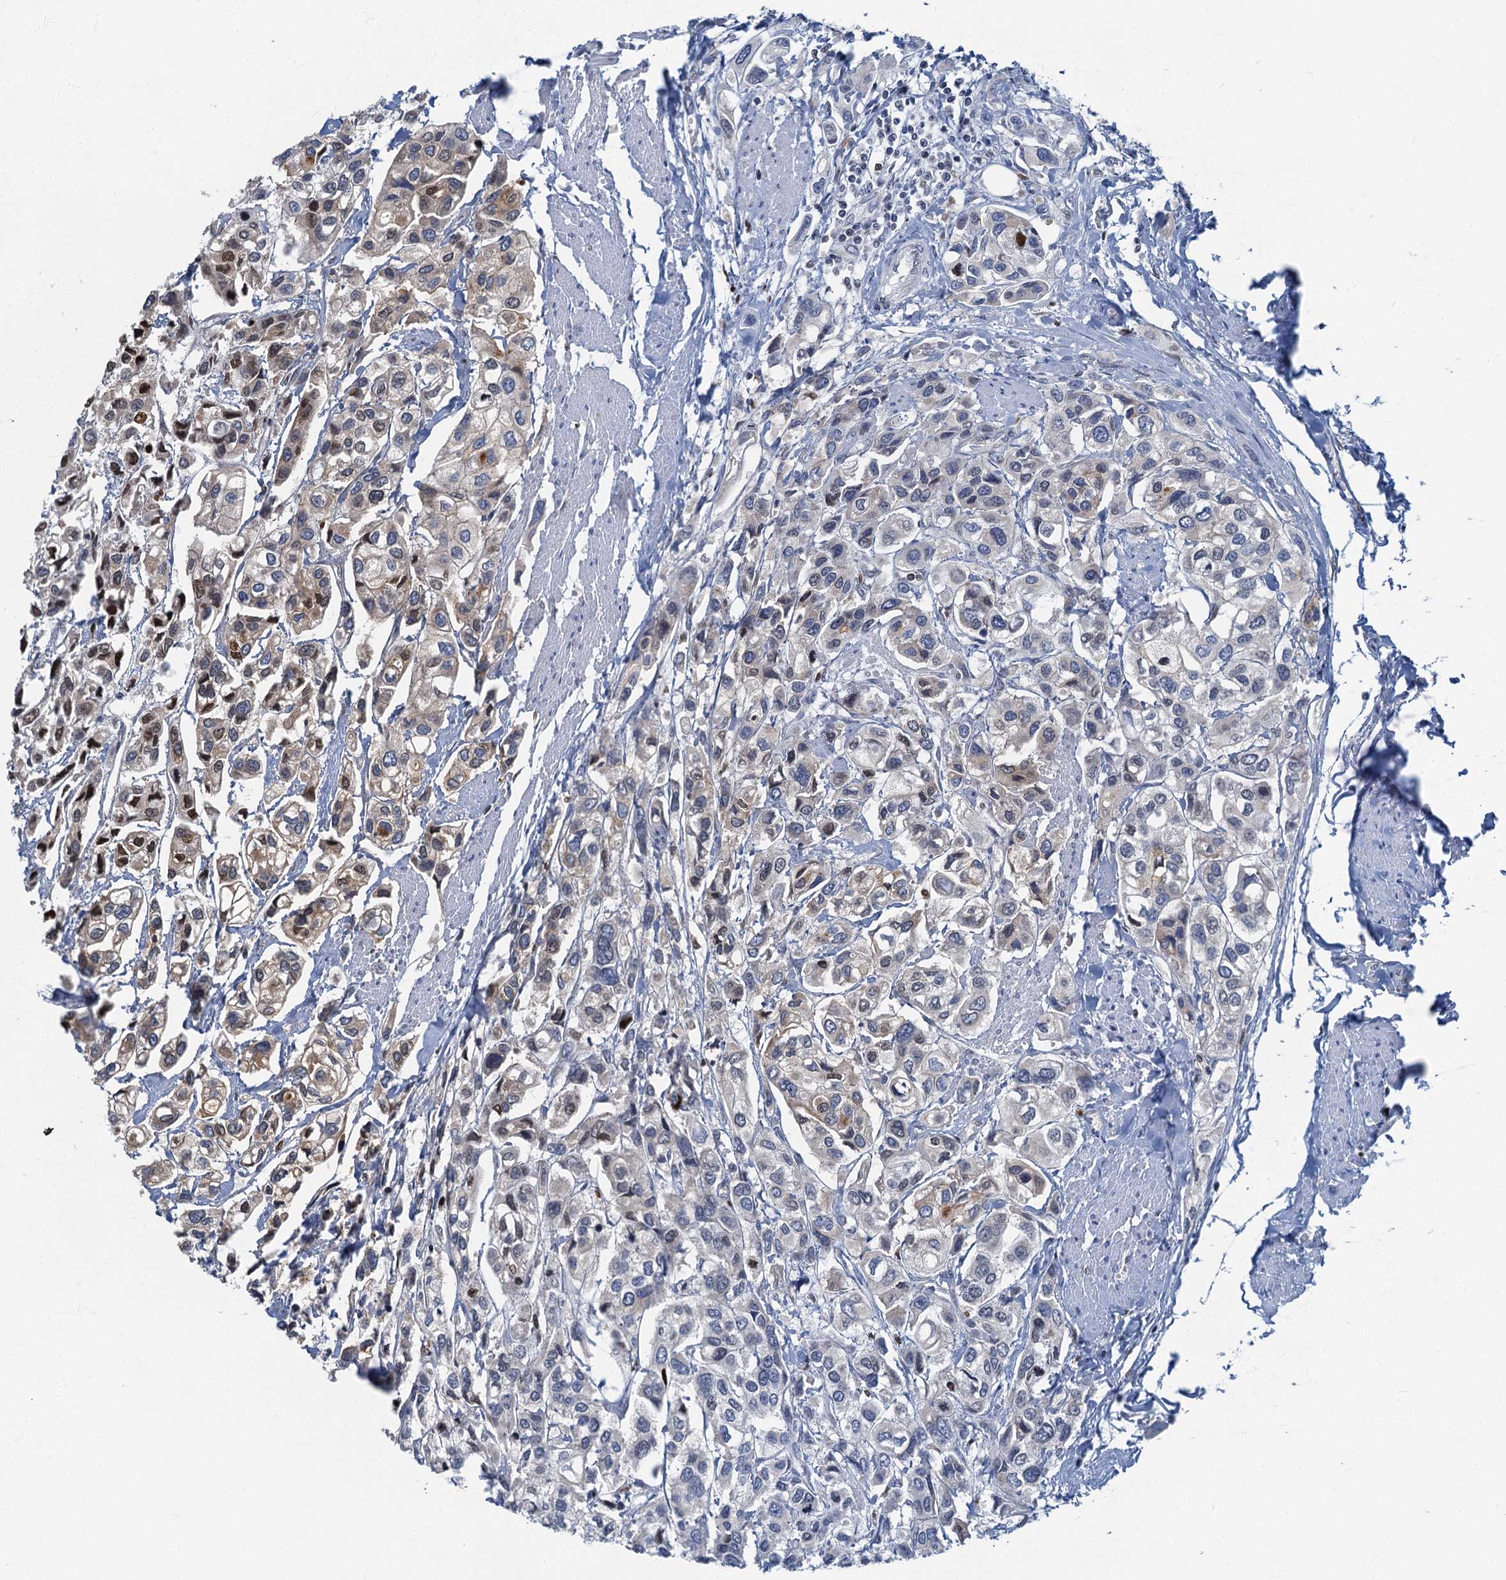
{"staining": {"intensity": "moderate", "quantity": "<25%", "location": "cytoplasmic/membranous,nuclear"}, "tissue": "urothelial cancer", "cell_type": "Tumor cells", "image_type": "cancer", "snomed": [{"axis": "morphology", "description": "Urothelial carcinoma, High grade"}, {"axis": "topography", "description": "Urinary bladder"}], "caption": "Immunohistochemical staining of human urothelial cancer displays low levels of moderate cytoplasmic/membranous and nuclear protein expression in about <25% of tumor cells. (brown staining indicates protein expression, while blue staining denotes nuclei).", "gene": "LYPD3", "patient": {"sex": "male", "age": 67}}